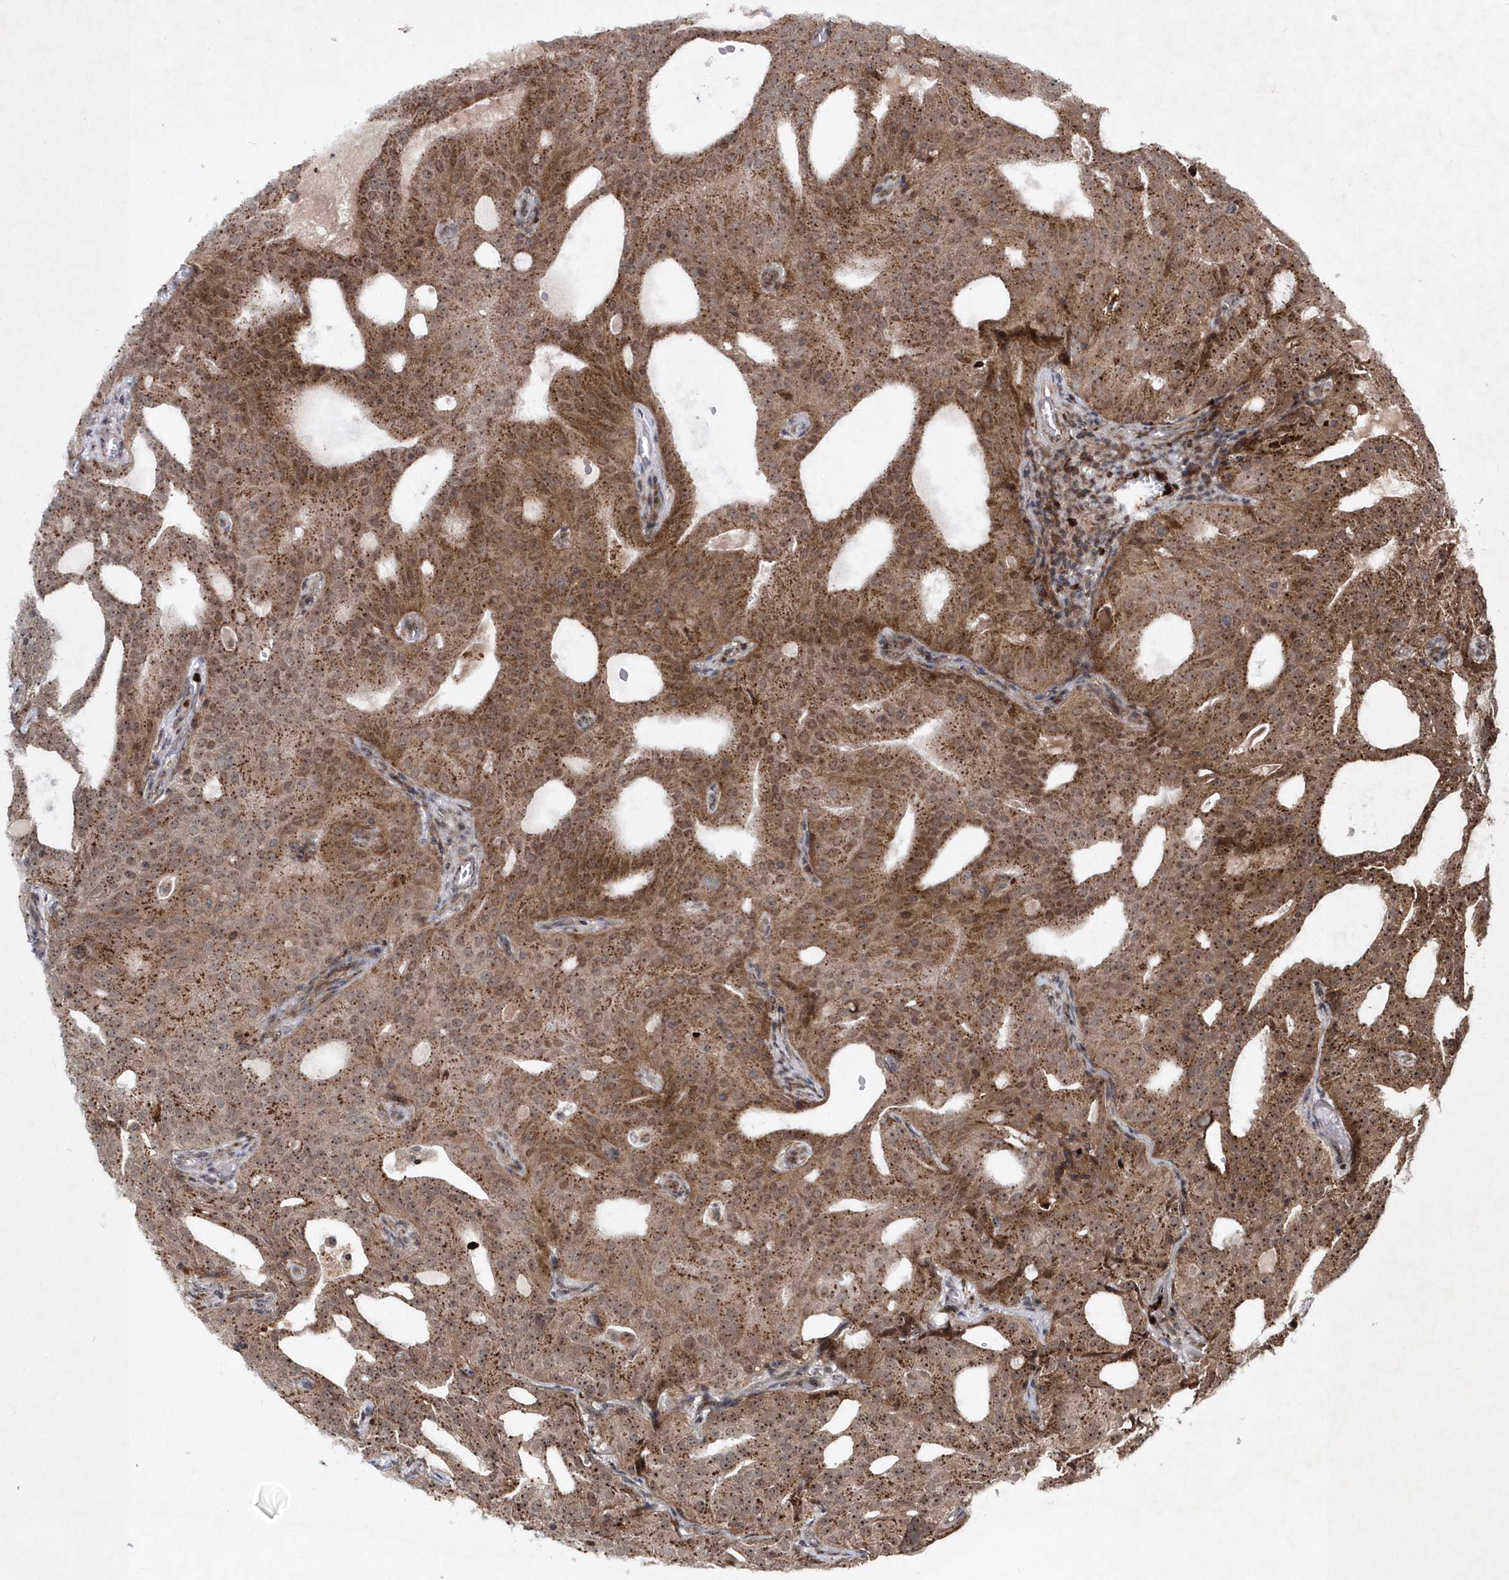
{"staining": {"intensity": "moderate", "quantity": ">75%", "location": "cytoplasmic/membranous,nuclear"}, "tissue": "prostate cancer", "cell_type": "Tumor cells", "image_type": "cancer", "snomed": [{"axis": "morphology", "description": "Adenocarcinoma, Medium grade"}, {"axis": "topography", "description": "Prostate"}], "caption": "Immunohistochemistry (IHC) (DAB (3,3'-diaminobenzidine)) staining of prostate adenocarcinoma (medium-grade) demonstrates moderate cytoplasmic/membranous and nuclear protein positivity in approximately >75% of tumor cells.", "gene": "SOWAHB", "patient": {"sex": "male", "age": 88}}